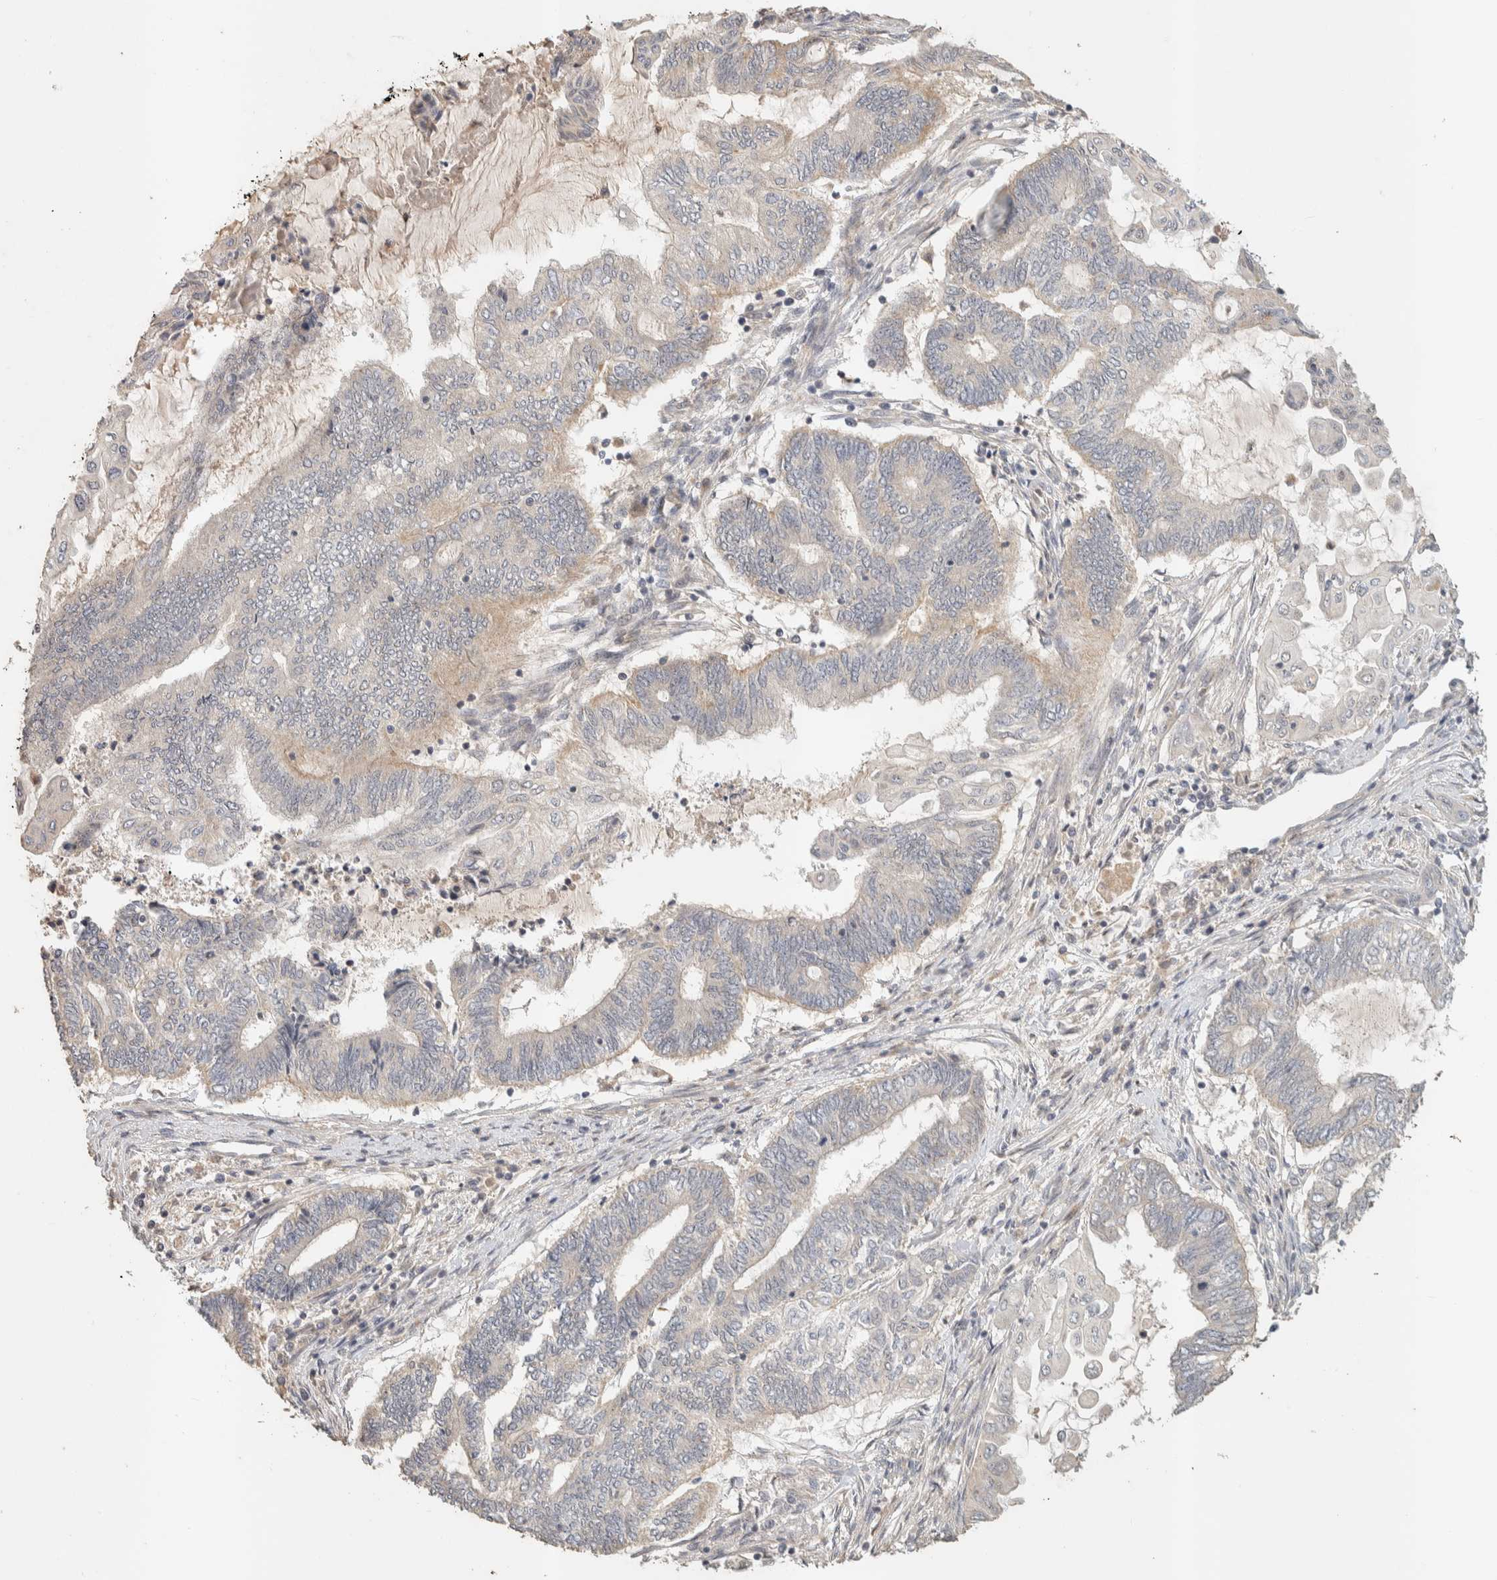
{"staining": {"intensity": "negative", "quantity": "none", "location": "none"}, "tissue": "endometrial cancer", "cell_type": "Tumor cells", "image_type": "cancer", "snomed": [{"axis": "morphology", "description": "Adenocarcinoma, NOS"}, {"axis": "topography", "description": "Uterus"}, {"axis": "topography", "description": "Endometrium"}], "caption": "Immunohistochemistry (IHC) micrograph of neoplastic tissue: endometrial cancer stained with DAB (3,3'-diaminobenzidine) exhibits no significant protein staining in tumor cells.", "gene": "ITPA", "patient": {"sex": "female", "age": 70}}